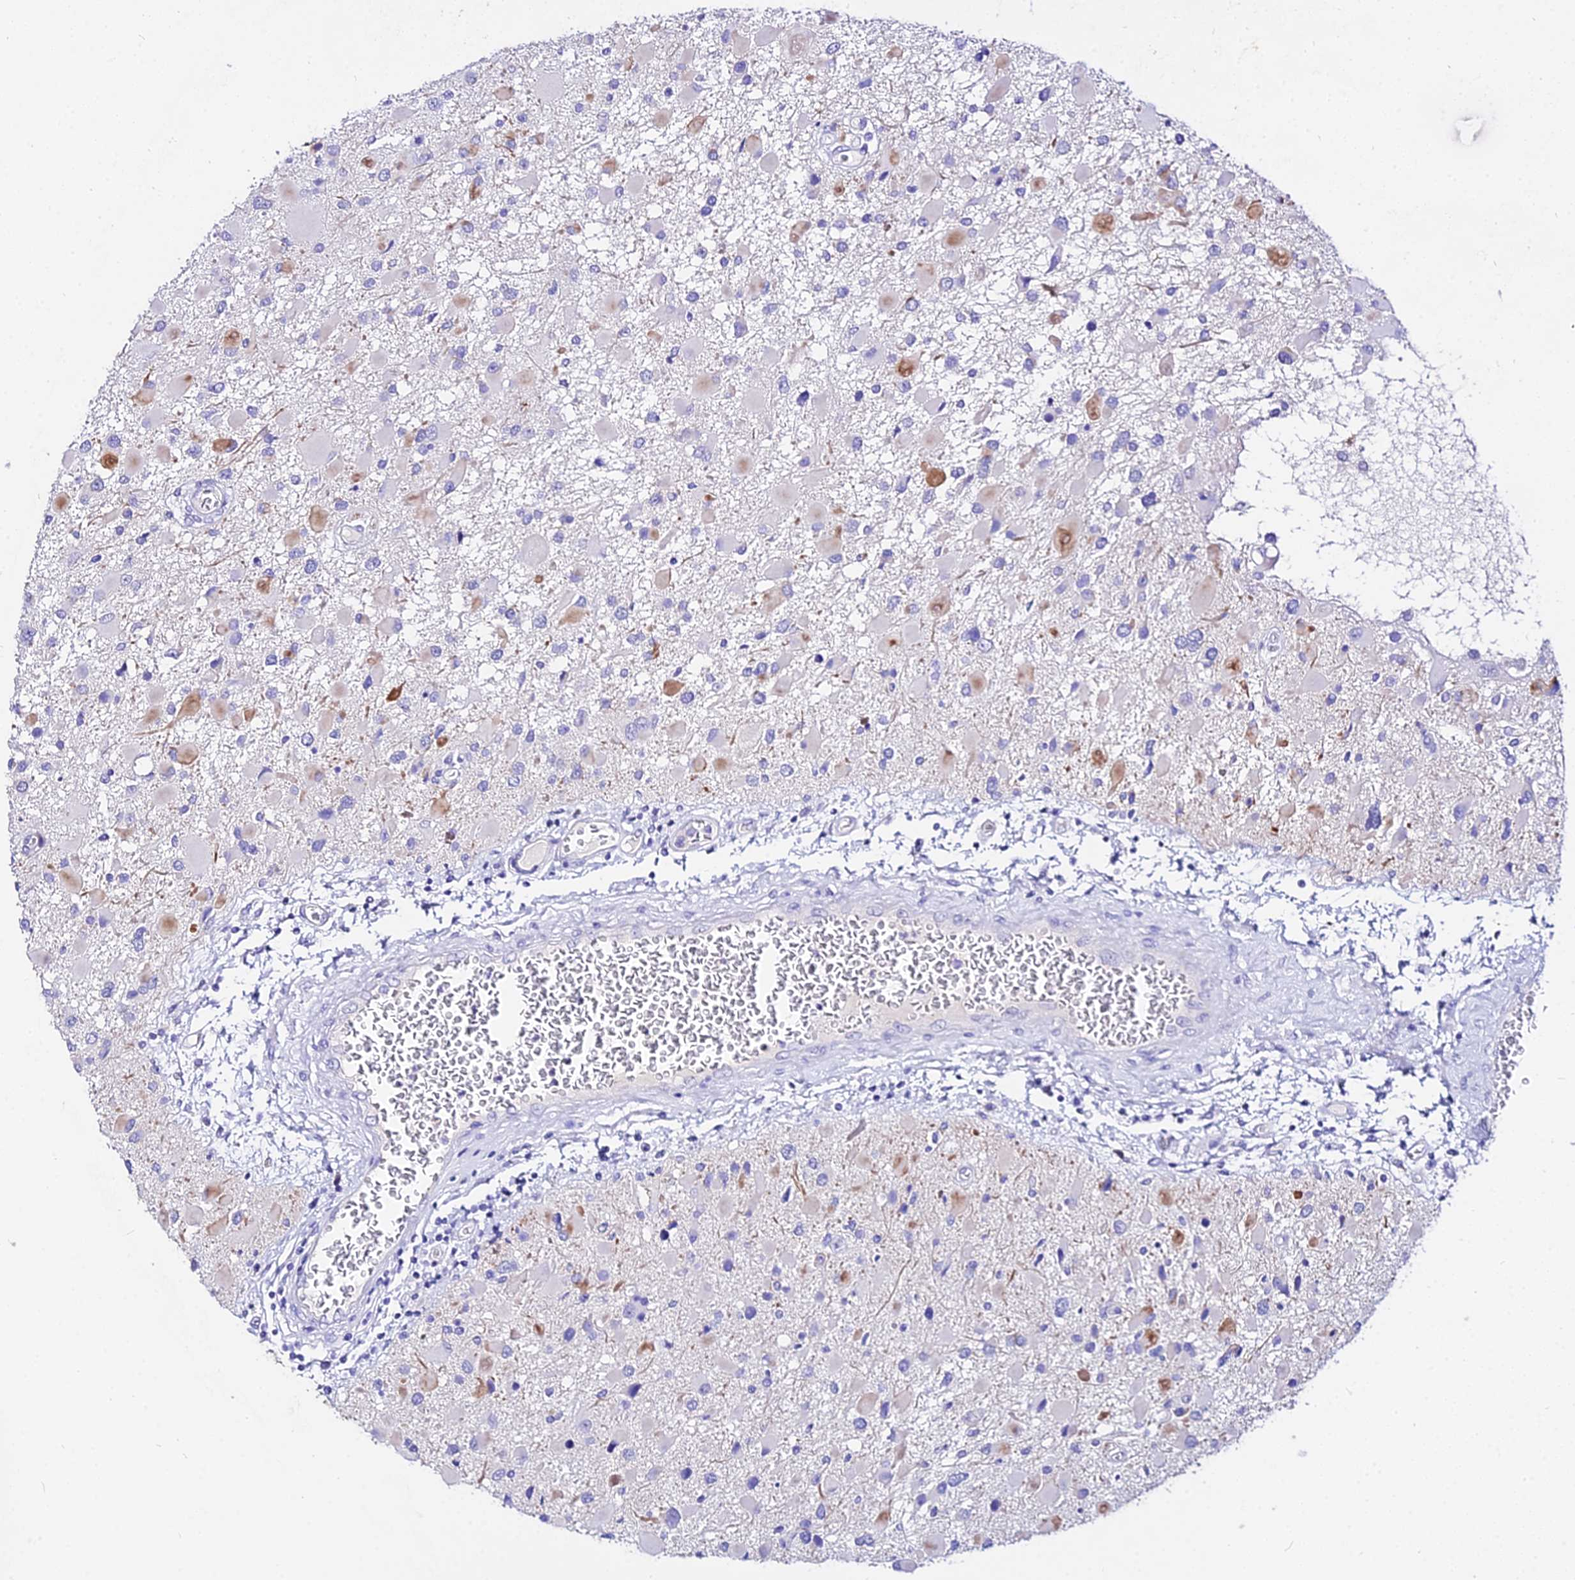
{"staining": {"intensity": "negative", "quantity": "none", "location": "none"}, "tissue": "glioma", "cell_type": "Tumor cells", "image_type": "cancer", "snomed": [{"axis": "morphology", "description": "Glioma, malignant, High grade"}, {"axis": "topography", "description": "Brain"}], "caption": "DAB (3,3'-diaminobenzidine) immunohistochemical staining of glioma exhibits no significant positivity in tumor cells.", "gene": "DEFB106A", "patient": {"sex": "male", "age": 53}}